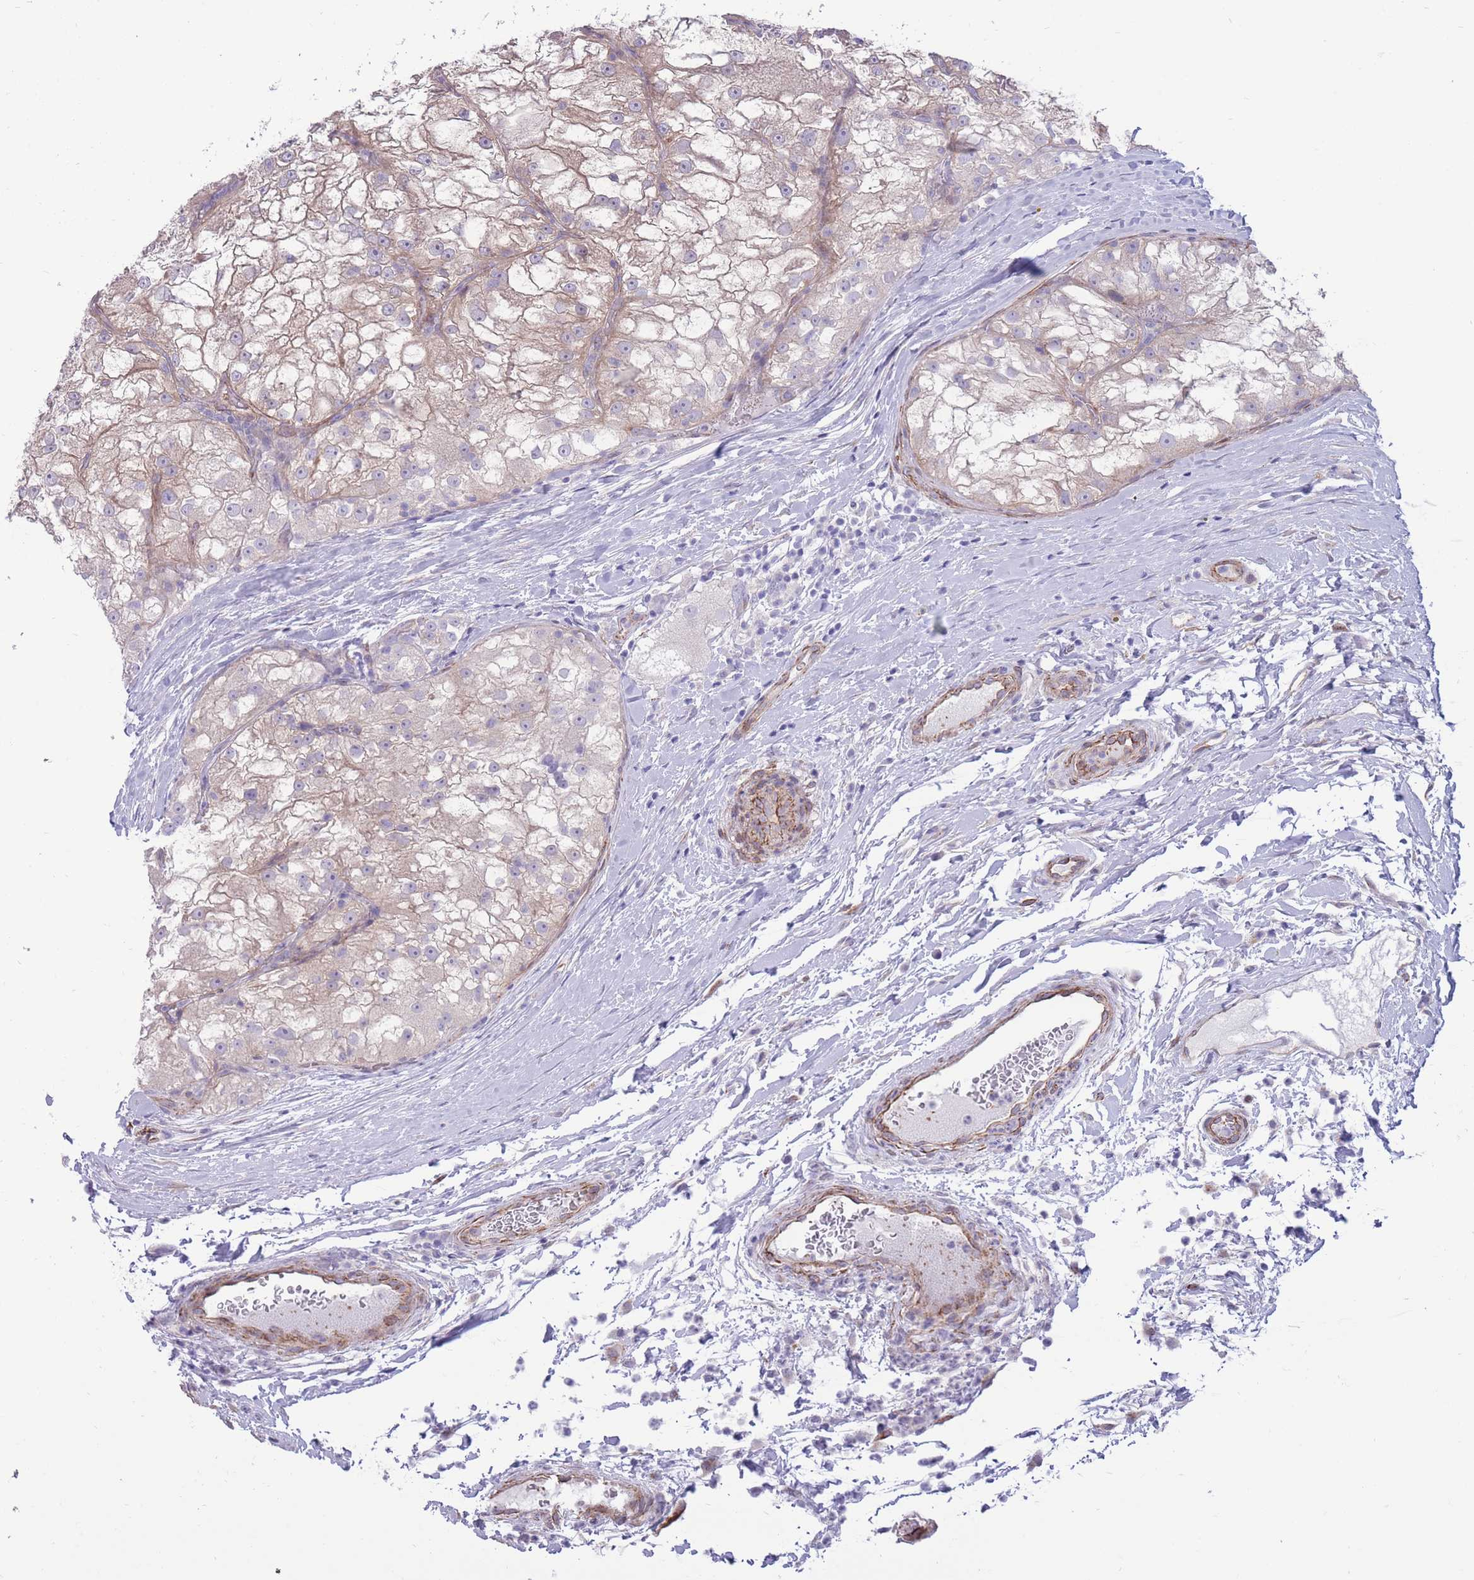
{"staining": {"intensity": "weak", "quantity": ">75%", "location": "cytoplasmic/membranous"}, "tissue": "renal cancer", "cell_type": "Tumor cells", "image_type": "cancer", "snomed": [{"axis": "morphology", "description": "Adenocarcinoma, NOS"}, {"axis": "topography", "description": "Kidney"}], "caption": "Renal cancer was stained to show a protein in brown. There is low levels of weak cytoplasmic/membranous staining in about >75% of tumor cells.", "gene": "RGS11", "patient": {"sex": "female", "age": 72}}